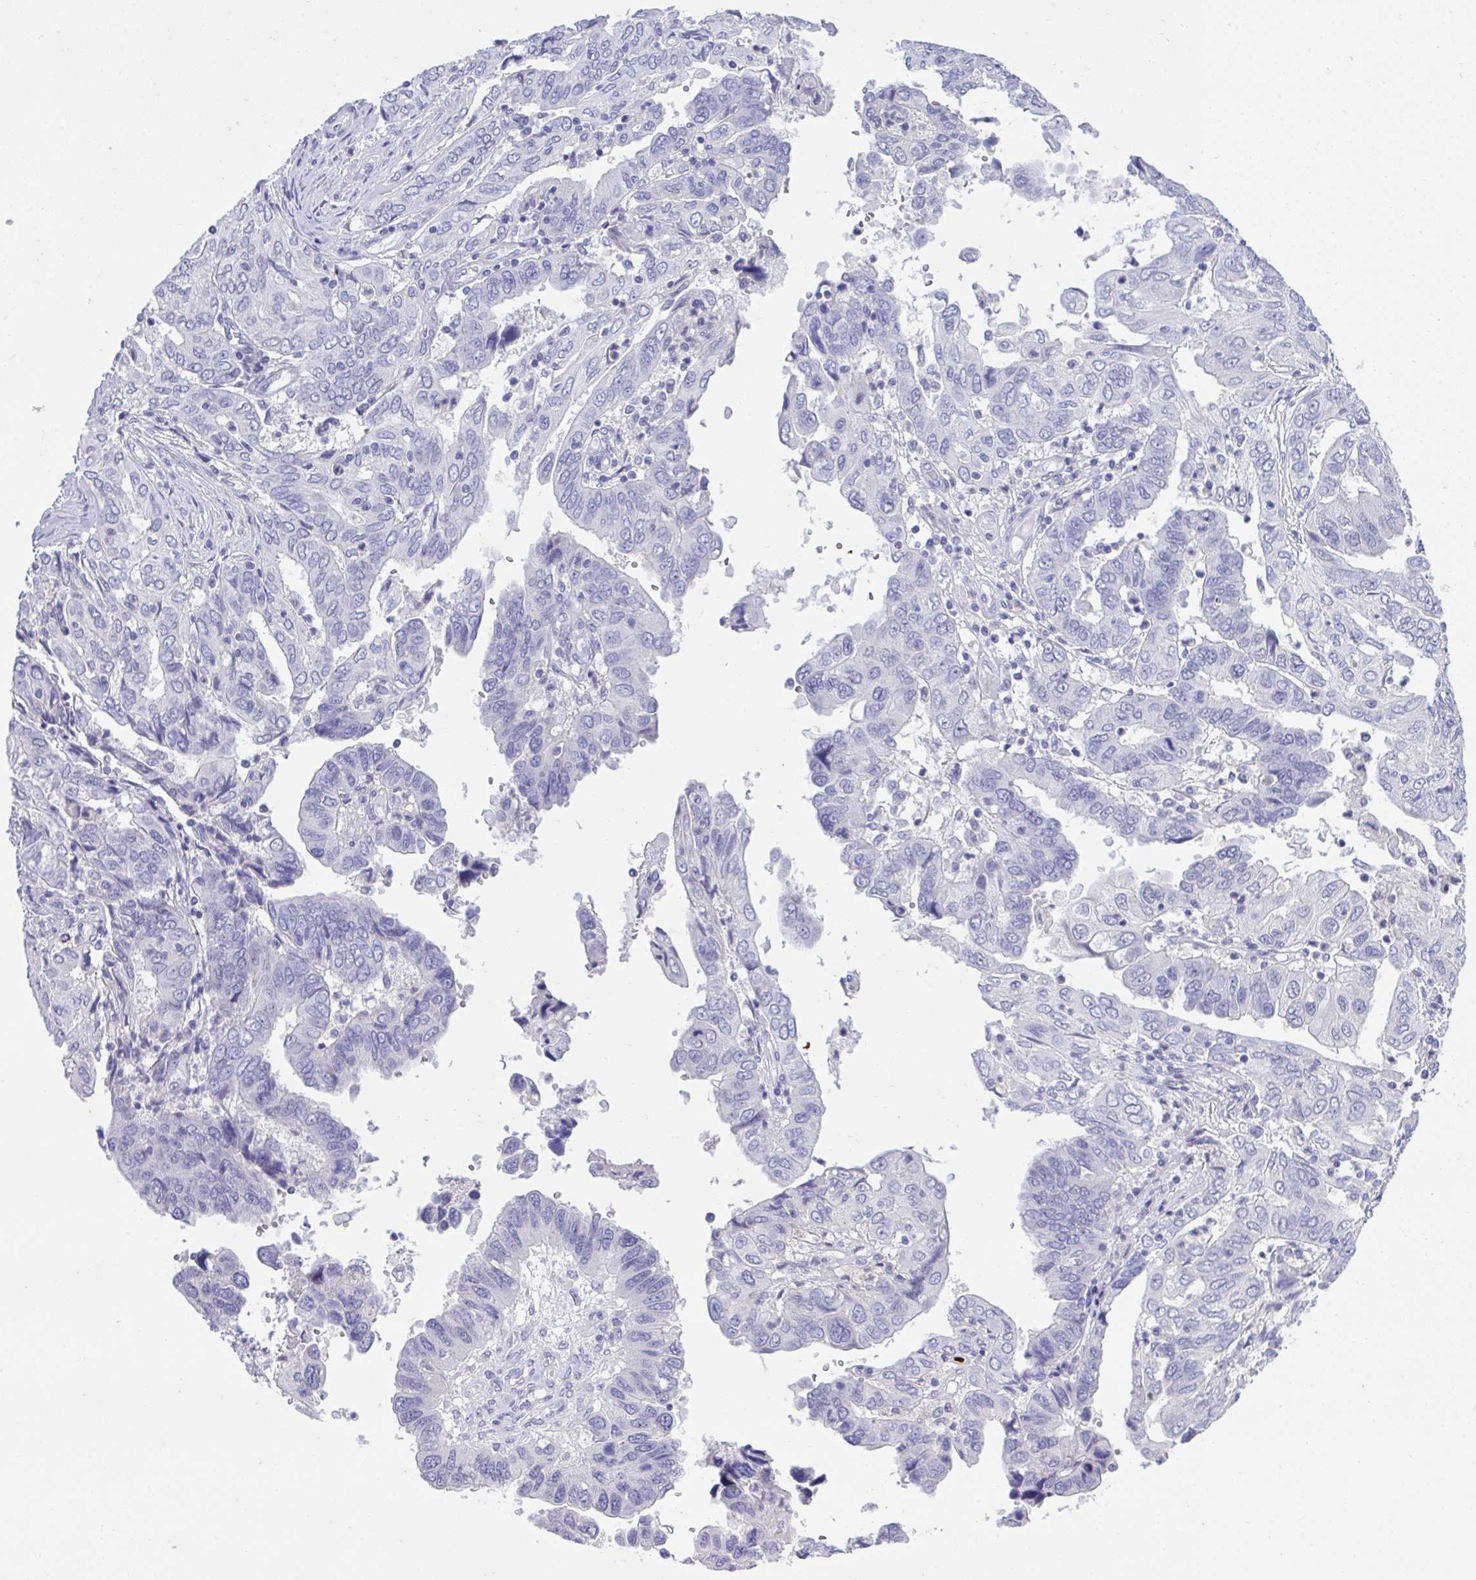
{"staining": {"intensity": "negative", "quantity": "none", "location": "none"}, "tissue": "ovarian cancer", "cell_type": "Tumor cells", "image_type": "cancer", "snomed": [{"axis": "morphology", "description": "Cystadenocarcinoma, serous, NOS"}, {"axis": "topography", "description": "Ovary"}], "caption": "Tumor cells show no significant positivity in ovarian cancer.", "gene": "PLEKHH1", "patient": {"sex": "female", "age": 79}}